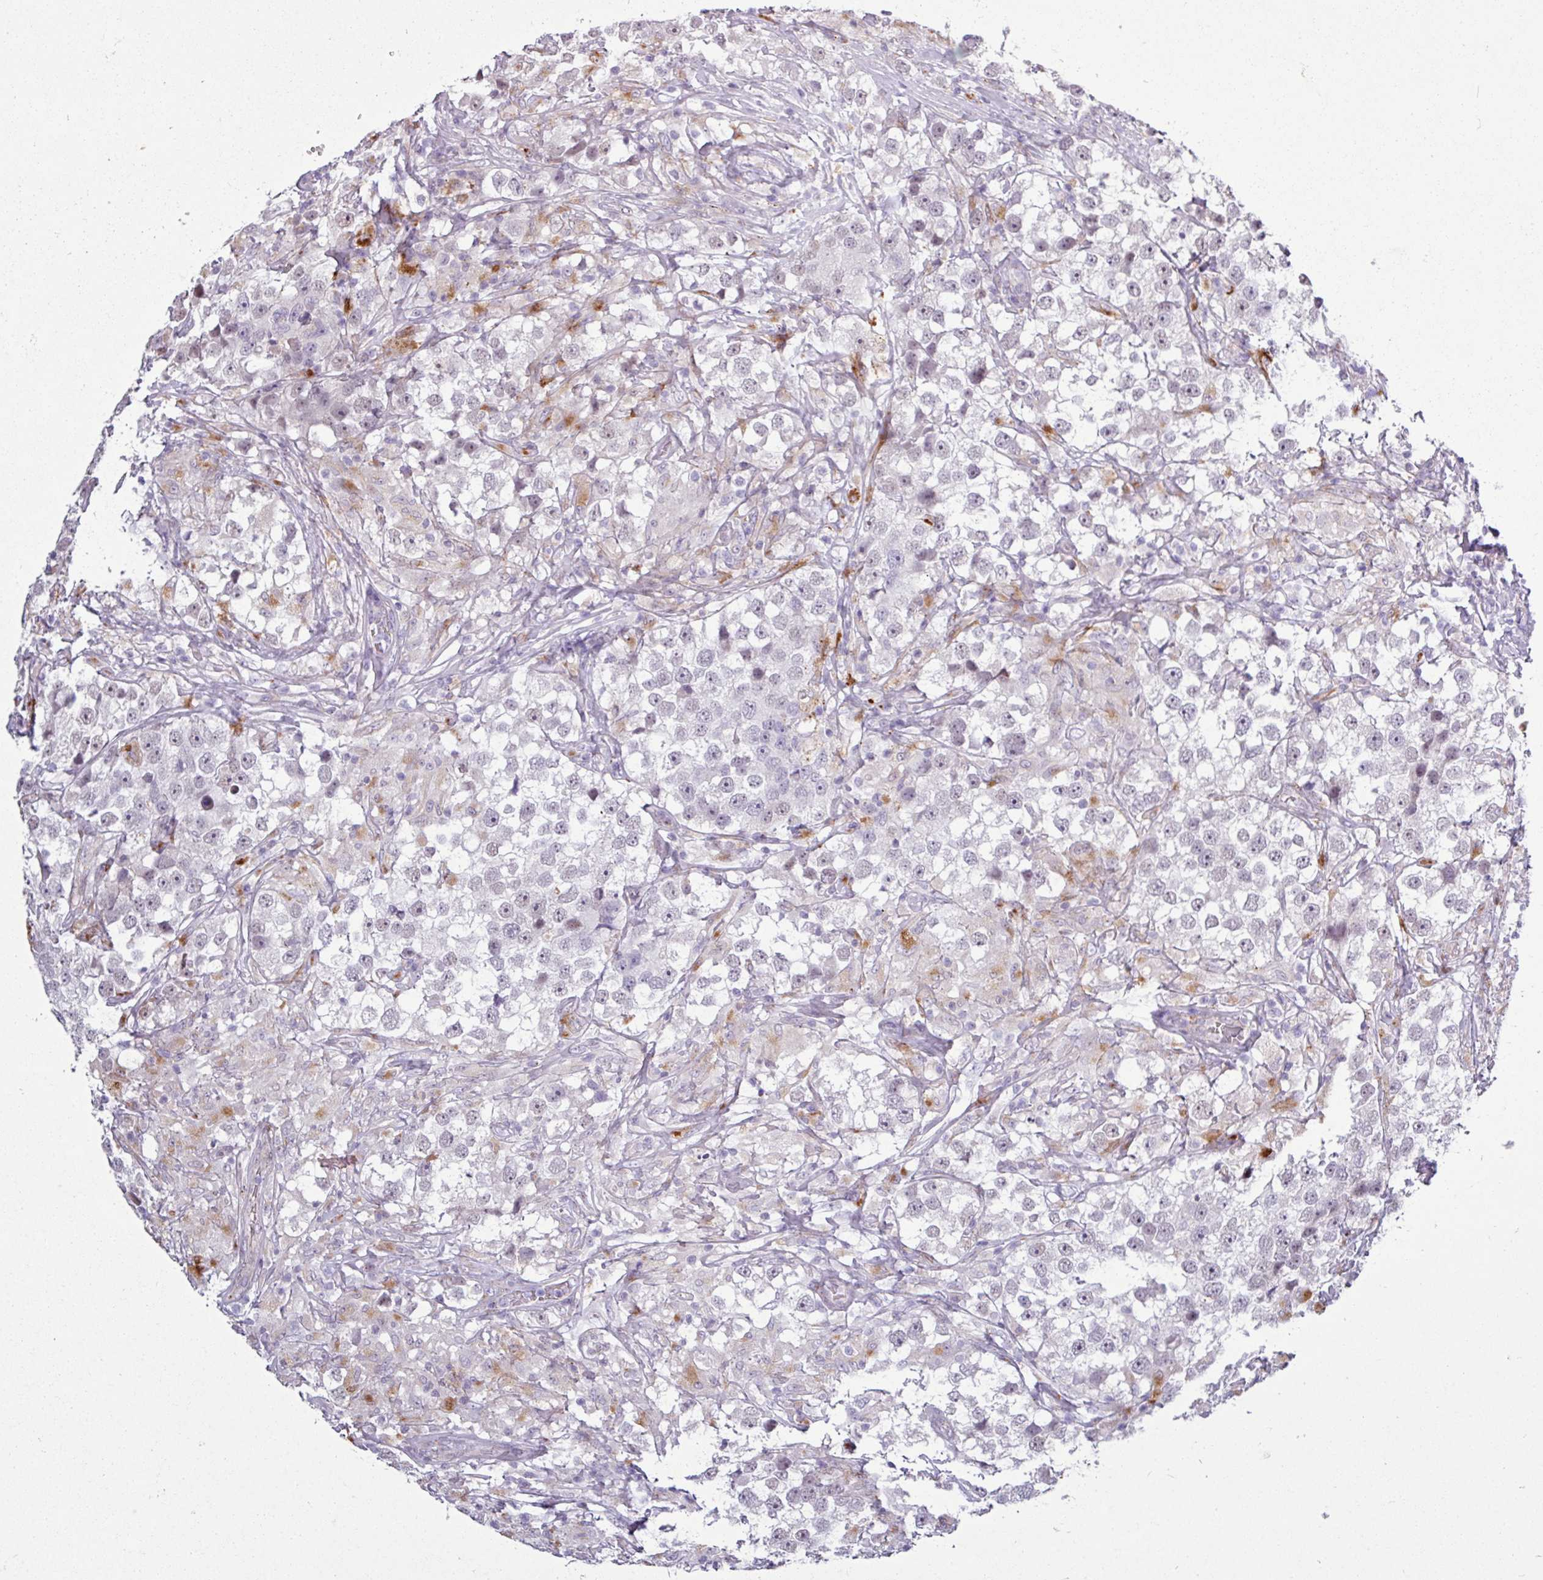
{"staining": {"intensity": "negative", "quantity": "none", "location": "none"}, "tissue": "testis cancer", "cell_type": "Tumor cells", "image_type": "cancer", "snomed": [{"axis": "morphology", "description": "Seminoma, NOS"}, {"axis": "topography", "description": "Testis"}], "caption": "Immunohistochemistry (IHC) histopathology image of testis cancer (seminoma) stained for a protein (brown), which displays no positivity in tumor cells.", "gene": "AMIGO2", "patient": {"sex": "male", "age": 46}}